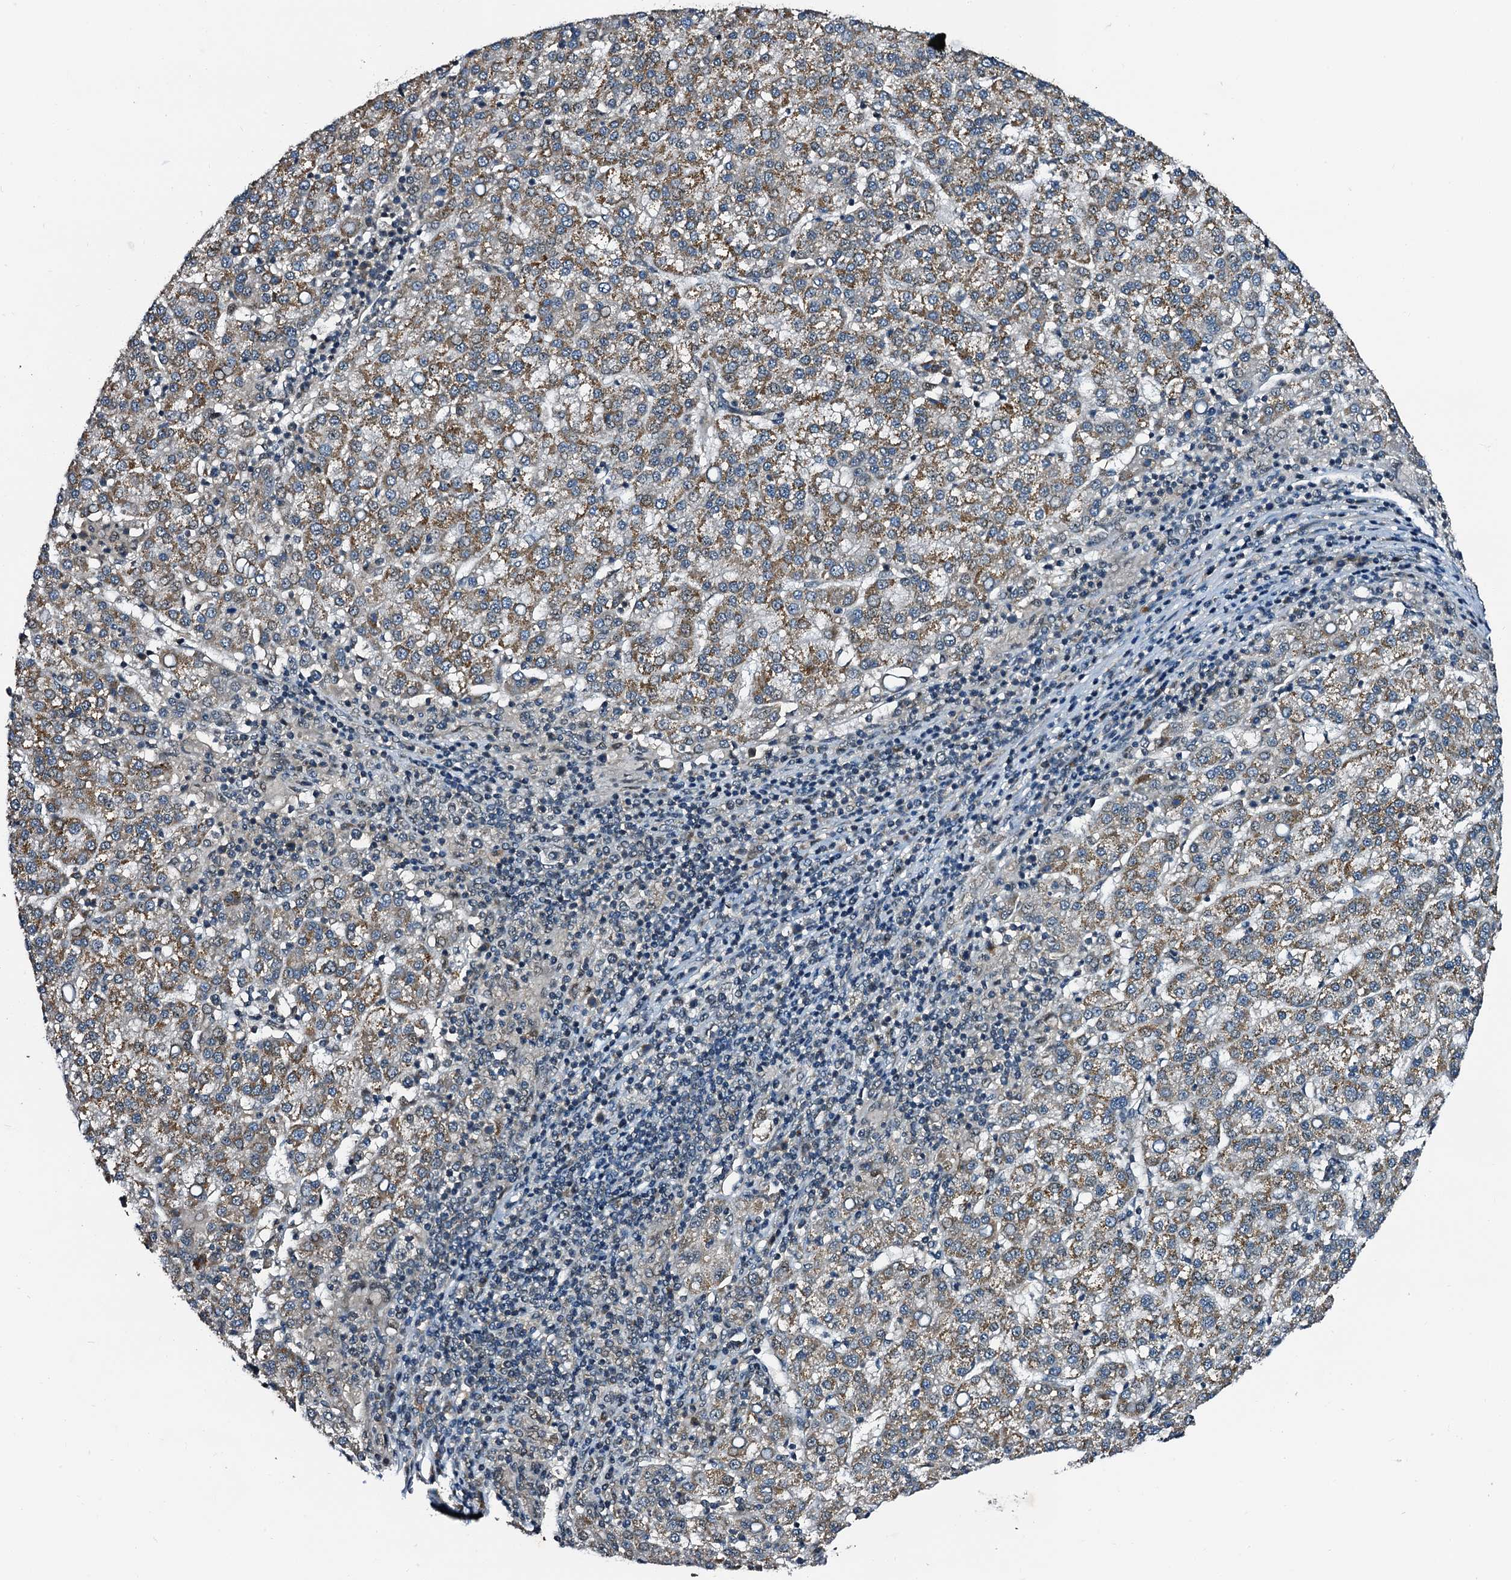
{"staining": {"intensity": "moderate", "quantity": ">75%", "location": "cytoplasmic/membranous"}, "tissue": "liver cancer", "cell_type": "Tumor cells", "image_type": "cancer", "snomed": [{"axis": "morphology", "description": "Carcinoma, Hepatocellular, NOS"}, {"axis": "topography", "description": "Liver"}], "caption": "Protein staining of liver cancer (hepatocellular carcinoma) tissue exhibits moderate cytoplasmic/membranous expression in about >75% of tumor cells. (brown staining indicates protein expression, while blue staining denotes nuclei).", "gene": "NAA16", "patient": {"sex": "female", "age": 58}}